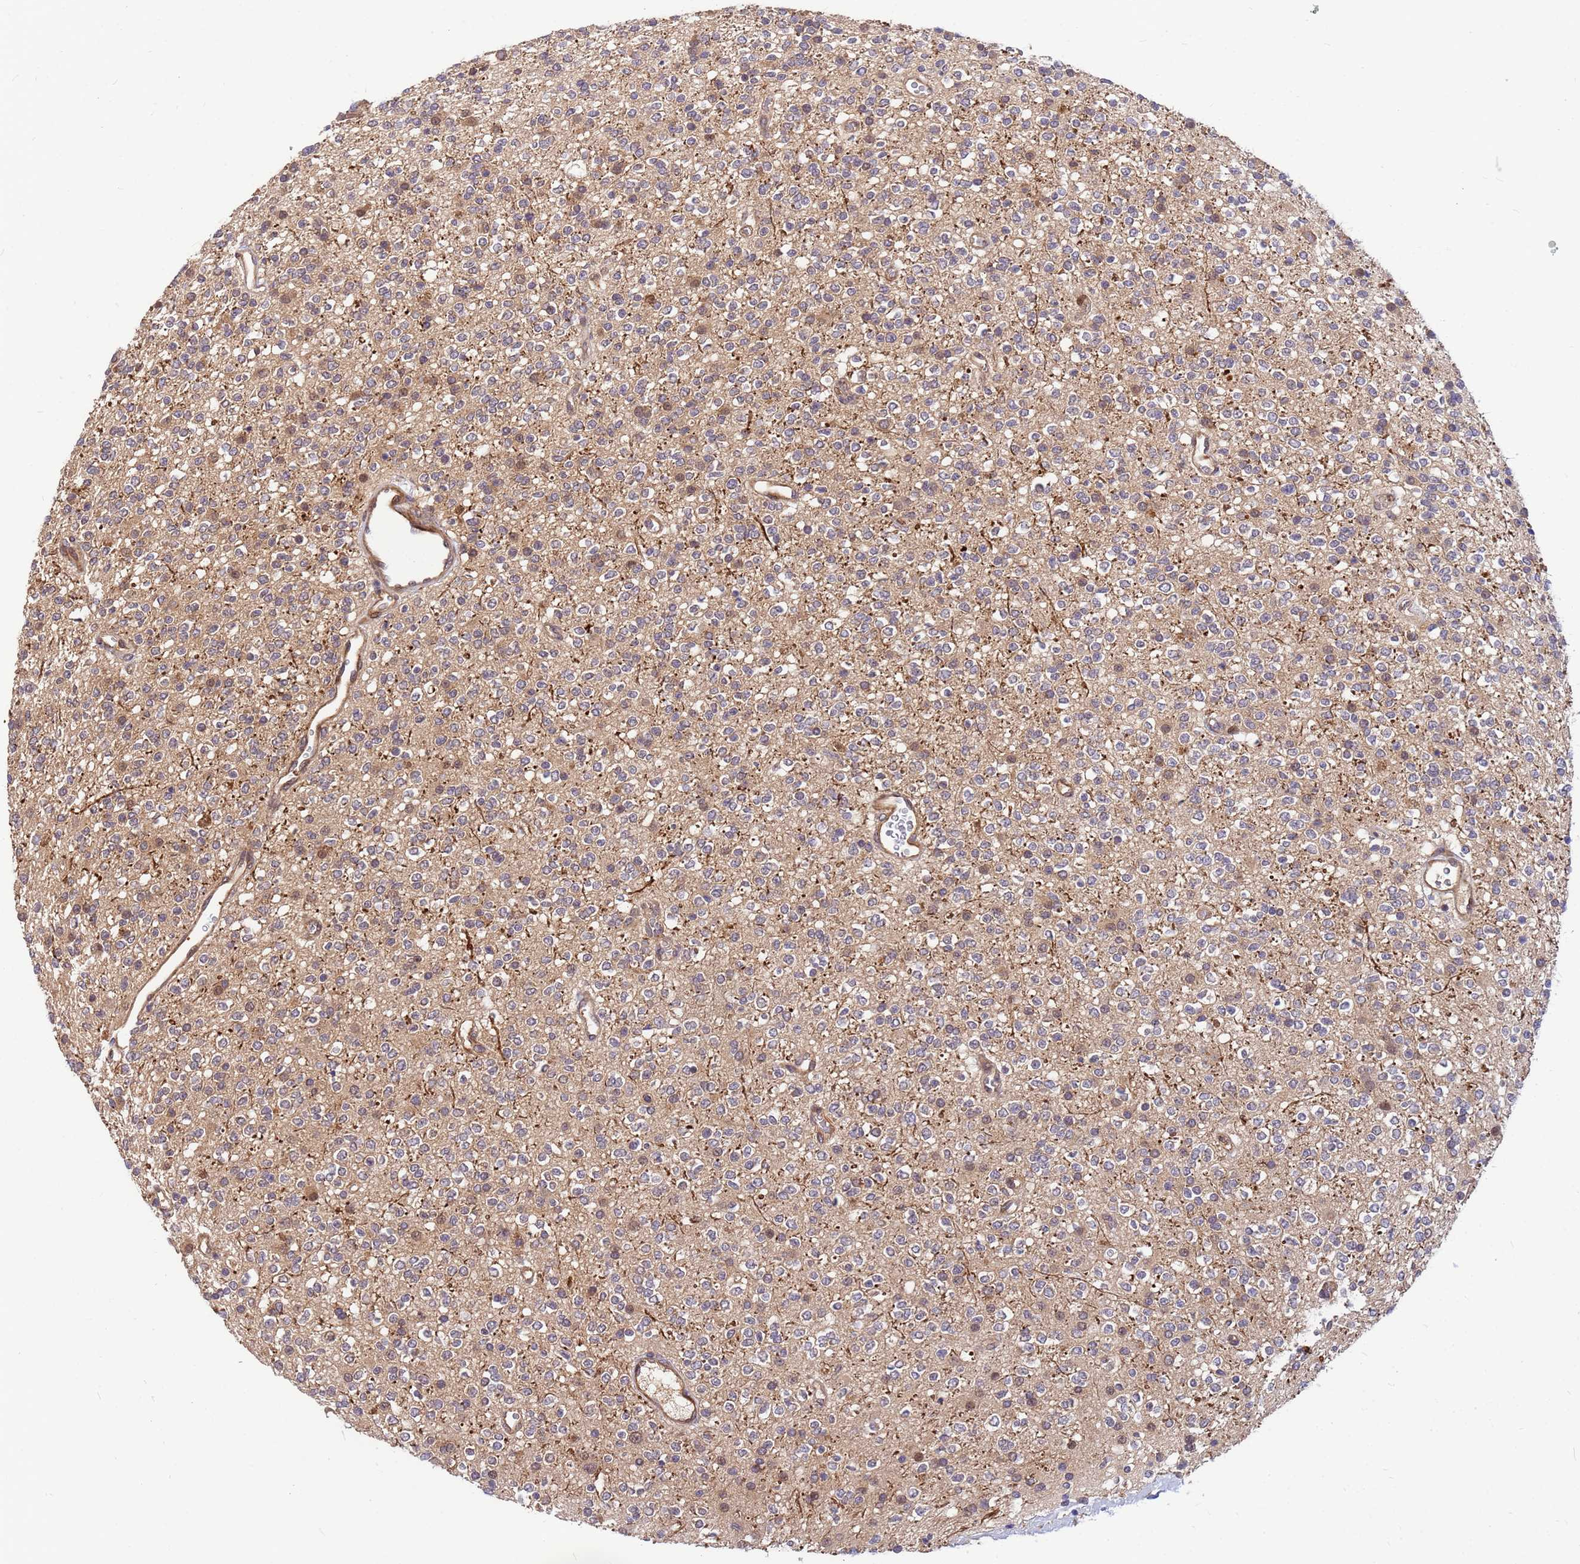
{"staining": {"intensity": "negative", "quantity": "none", "location": "none"}, "tissue": "glioma", "cell_type": "Tumor cells", "image_type": "cancer", "snomed": [{"axis": "morphology", "description": "Glioma, malignant, High grade"}, {"axis": "topography", "description": "Brain"}], "caption": "This is an immunohistochemistry micrograph of human malignant glioma (high-grade). There is no positivity in tumor cells.", "gene": "DUS4L", "patient": {"sex": "male", "age": 34}}